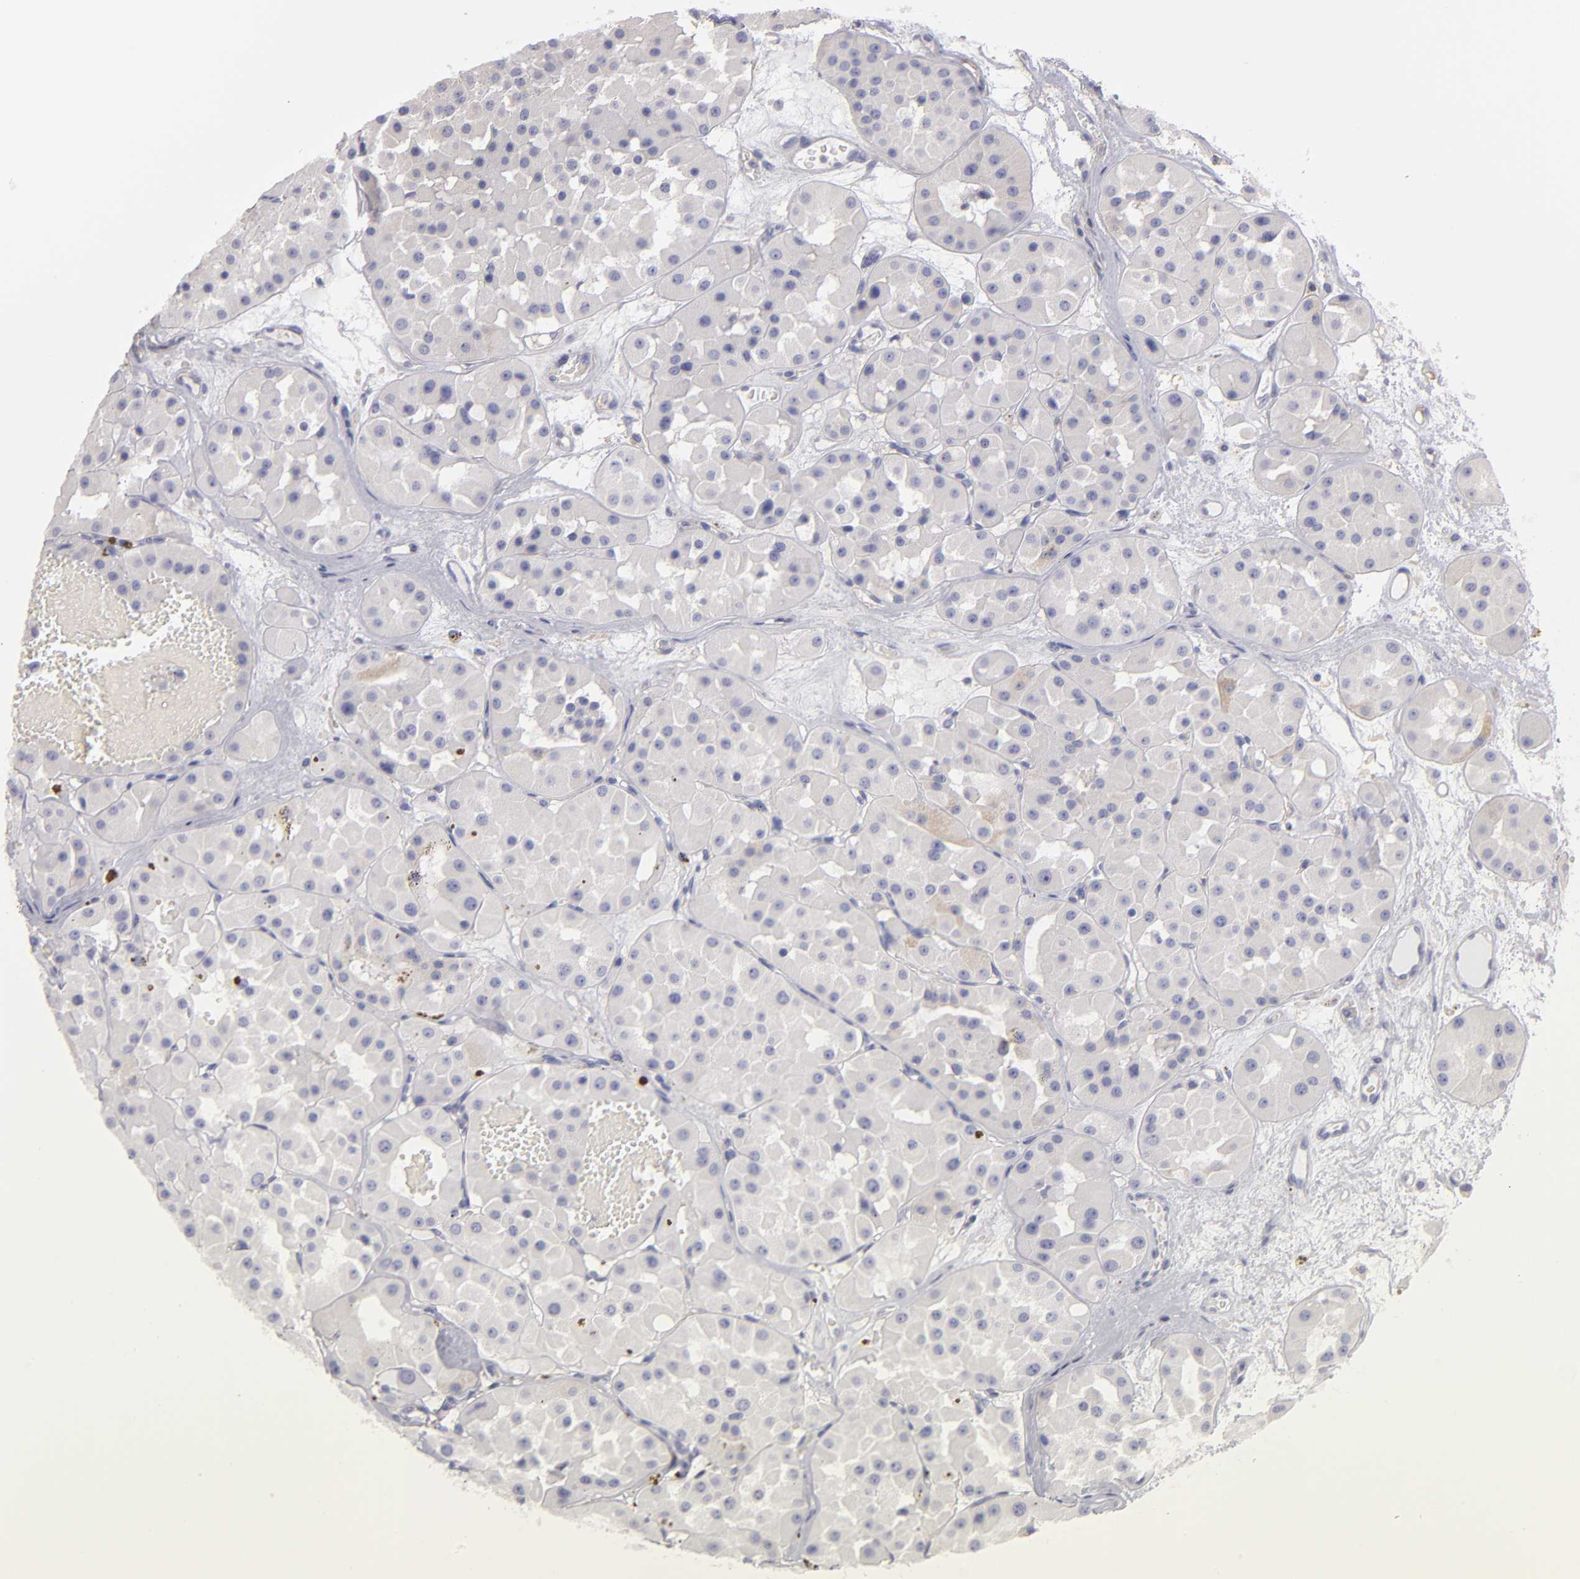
{"staining": {"intensity": "negative", "quantity": "none", "location": "none"}, "tissue": "renal cancer", "cell_type": "Tumor cells", "image_type": "cancer", "snomed": [{"axis": "morphology", "description": "Adenocarcinoma, uncertain malignant potential"}, {"axis": "topography", "description": "Kidney"}], "caption": "This is an IHC image of human renal cancer. There is no positivity in tumor cells.", "gene": "ABCB1", "patient": {"sex": "male", "age": 63}}